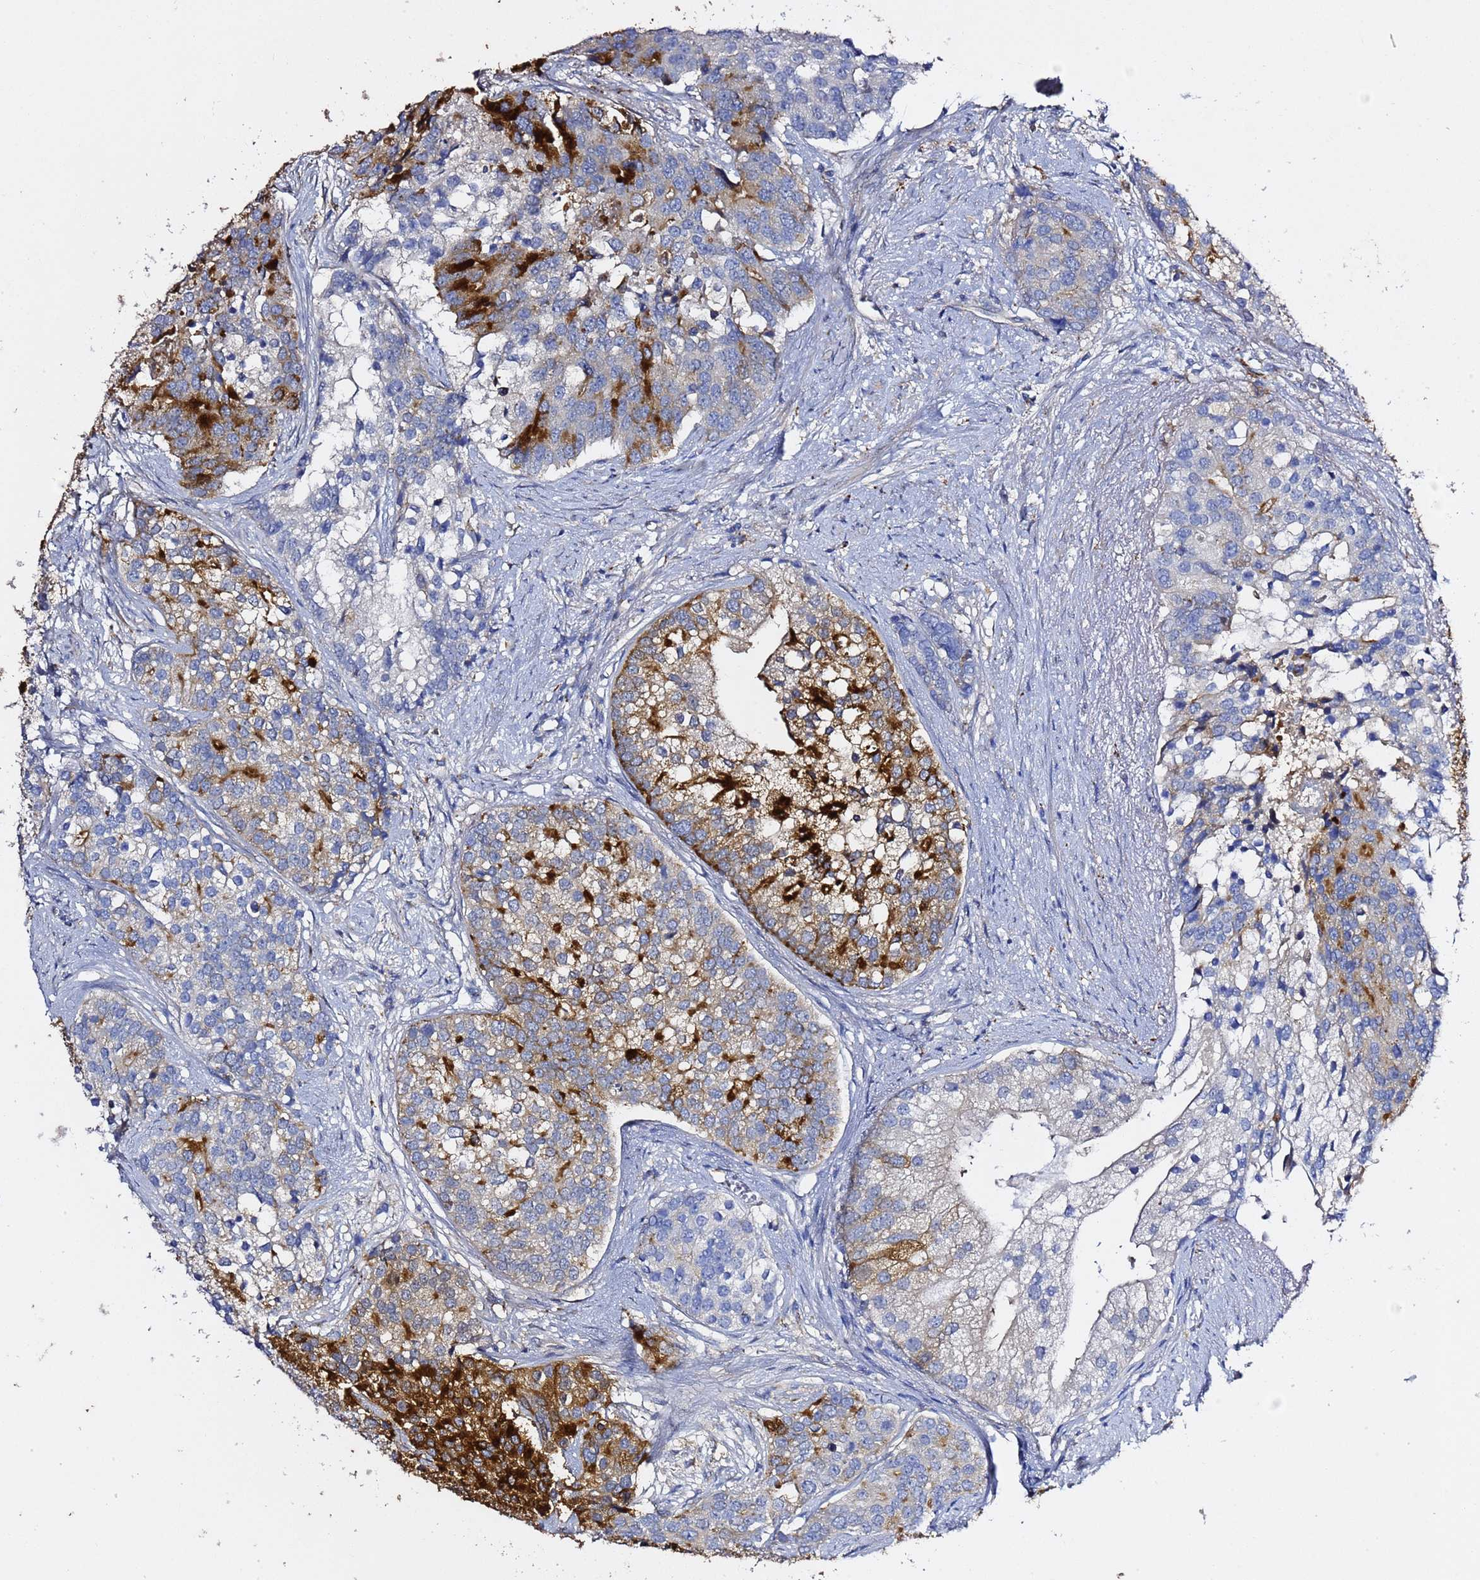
{"staining": {"intensity": "strong", "quantity": "25%-75%", "location": "cytoplasmic/membranous"}, "tissue": "prostate cancer", "cell_type": "Tumor cells", "image_type": "cancer", "snomed": [{"axis": "morphology", "description": "Adenocarcinoma, High grade"}, {"axis": "topography", "description": "Prostate"}], "caption": "High-grade adenocarcinoma (prostate) stained with DAB (3,3'-diaminobenzidine) IHC reveals high levels of strong cytoplasmic/membranous expression in about 25%-75% of tumor cells.", "gene": "NAT2", "patient": {"sex": "male", "age": 62}}